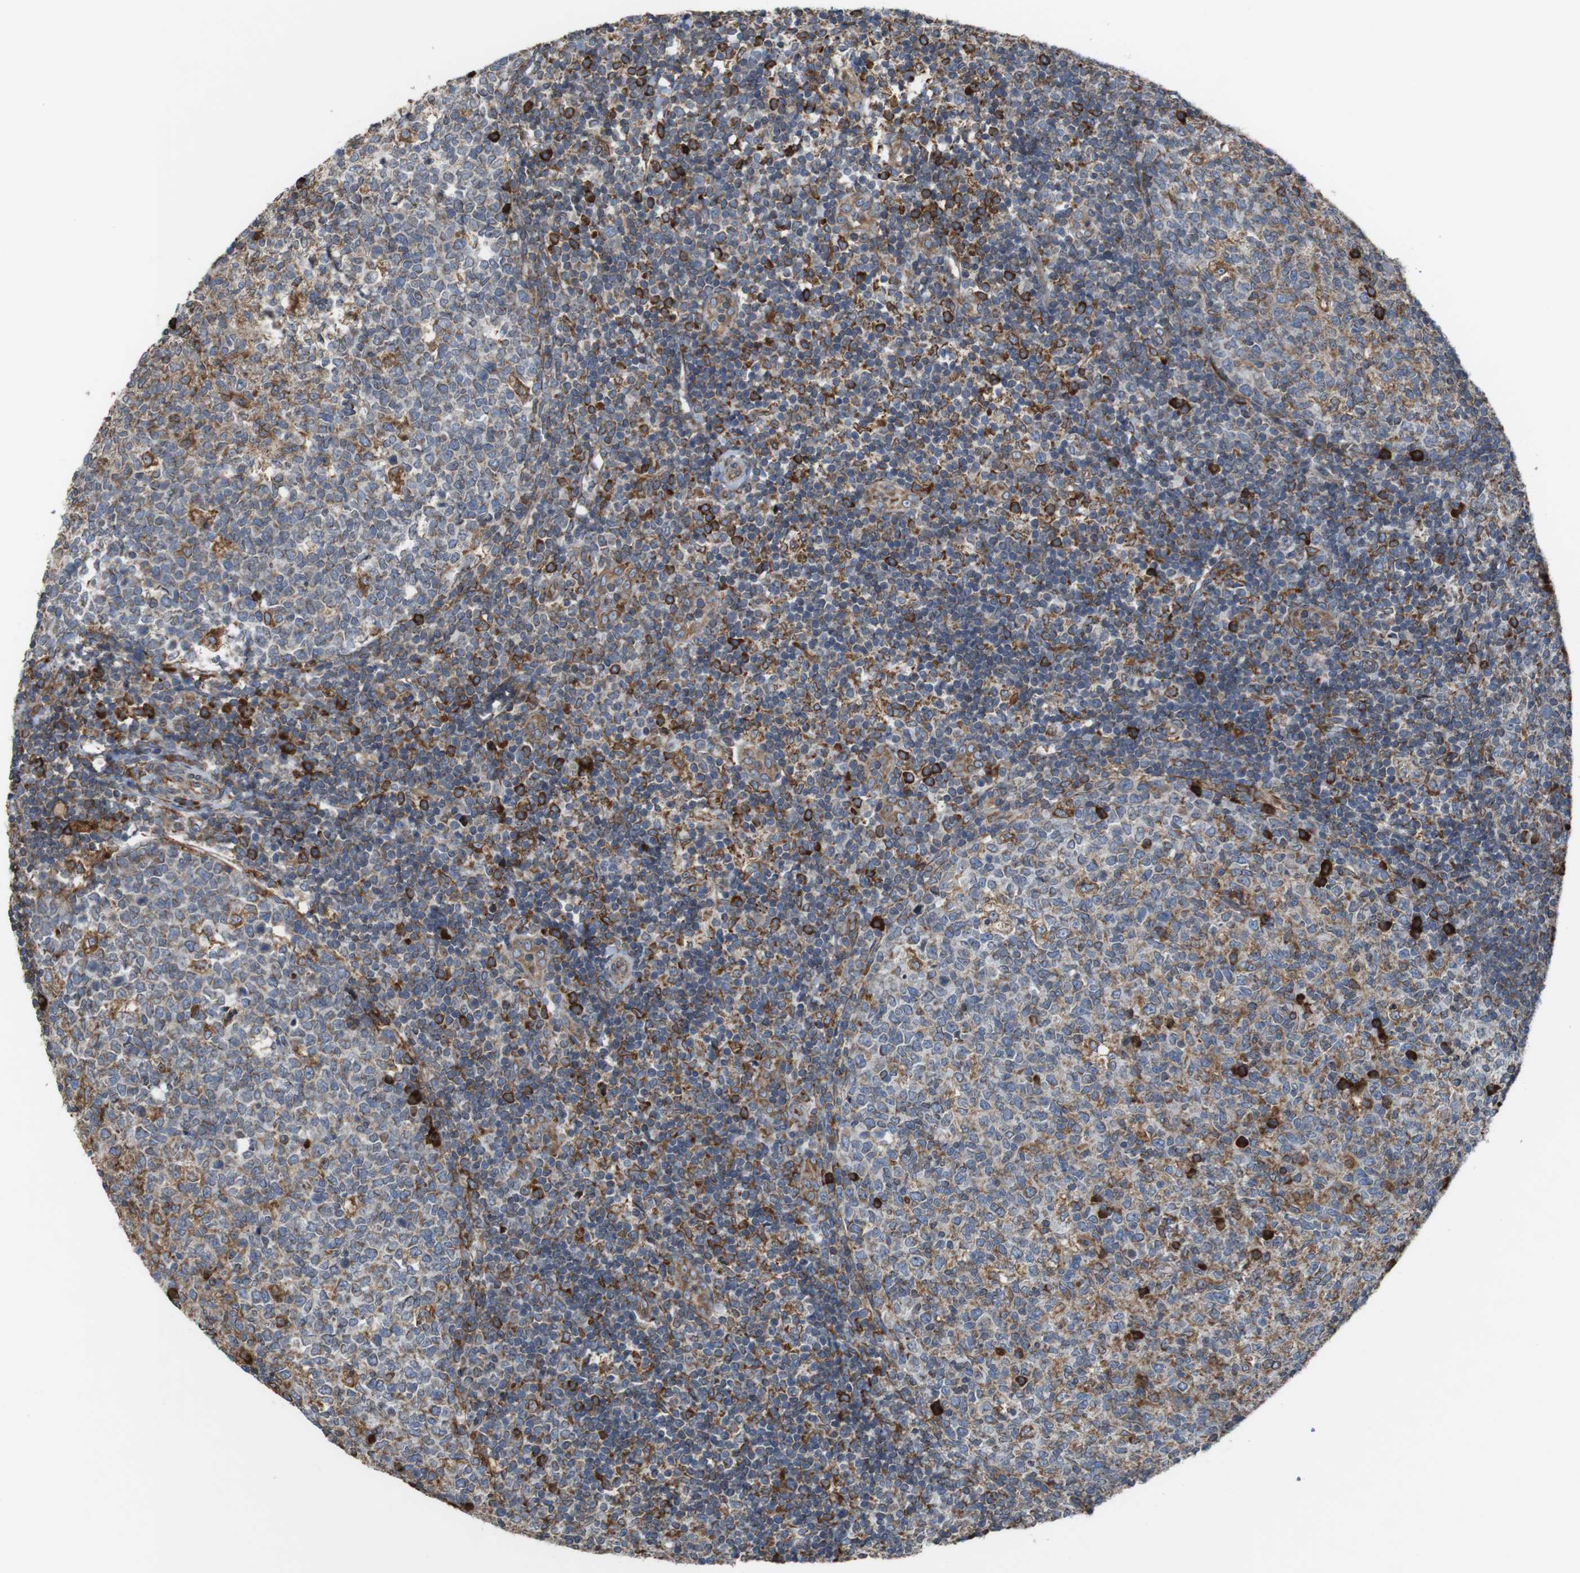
{"staining": {"intensity": "strong", "quantity": "<25%", "location": "cytoplasmic/membranous"}, "tissue": "tonsil", "cell_type": "Germinal center cells", "image_type": "normal", "snomed": [{"axis": "morphology", "description": "Normal tissue, NOS"}, {"axis": "topography", "description": "Tonsil"}], "caption": "Strong cytoplasmic/membranous protein staining is appreciated in about <25% of germinal center cells in tonsil. (Brightfield microscopy of DAB IHC at high magnification).", "gene": "UGGT1", "patient": {"sex": "female", "age": 19}}